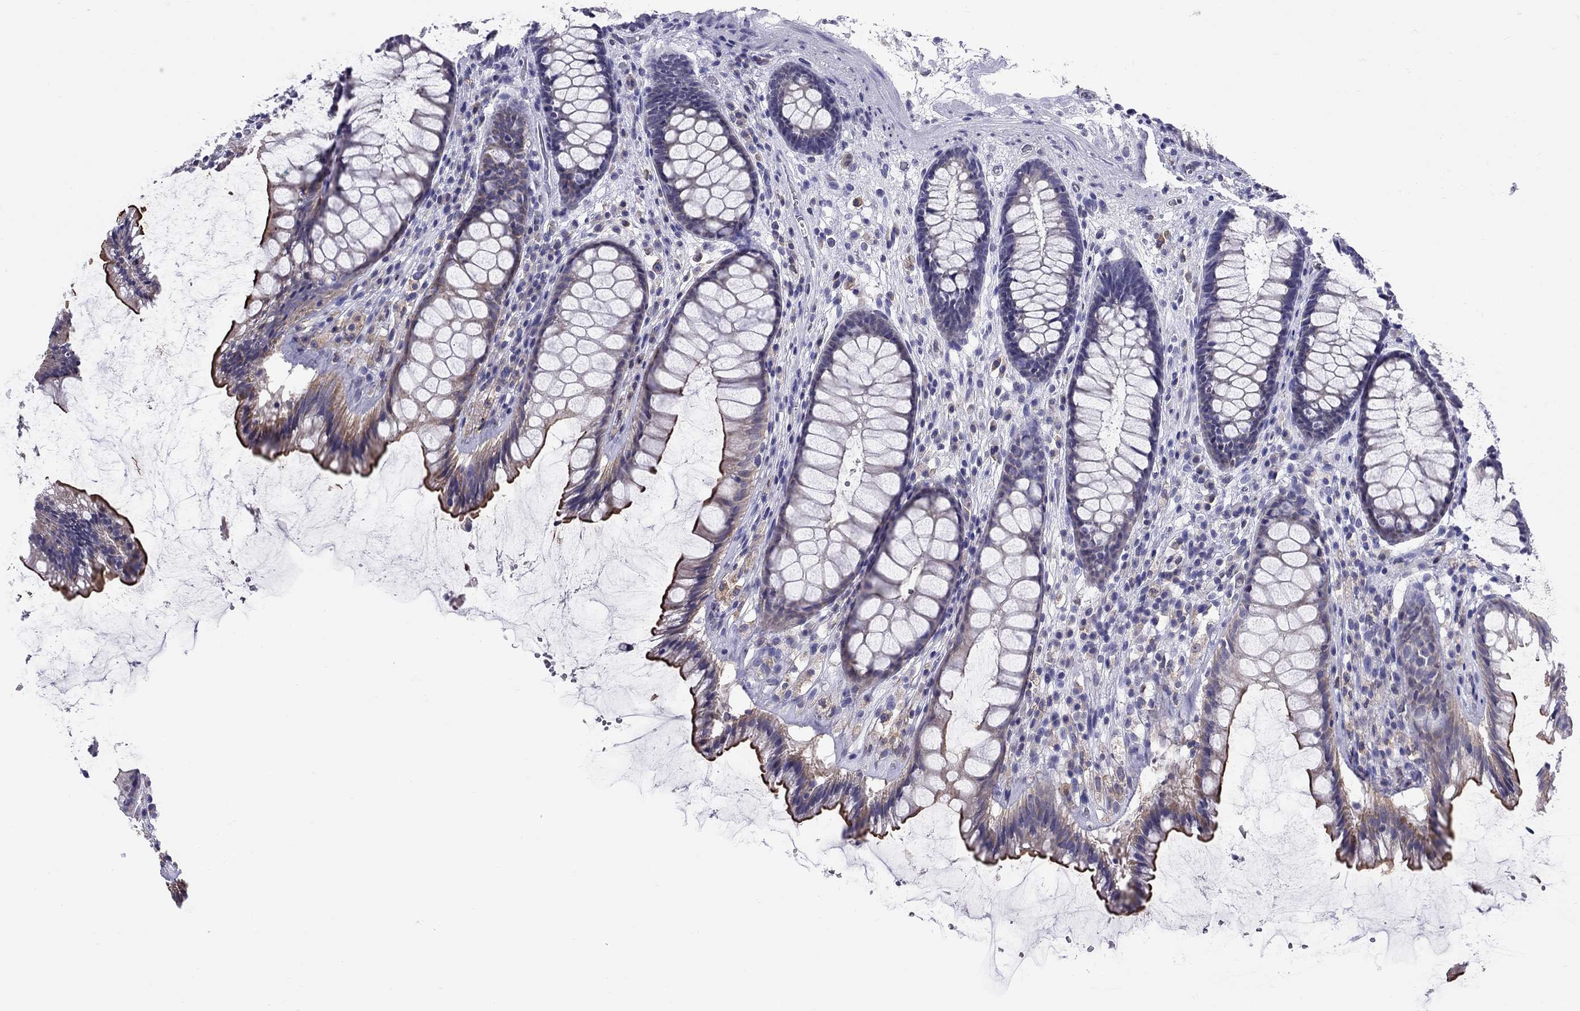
{"staining": {"intensity": "strong", "quantity": "25%-75%", "location": "cytoplasmic/membranous"}, "tissue": "rectum", "cell_type": "Glandular cells", "image_type": "normal", "snomed": [{"axis": "morphology", "description": "Normal tissue, NOS"}, {"axis": "topography", "description": "Rectum"}], "caption": "A high amount of strong cytoplasmic/membranous positivity is present in approximately 25%-75% of glandular cells in unremarkable rectum.", "gene": "SLC46A2", "patient": {"sex": "male", "age": 72}}